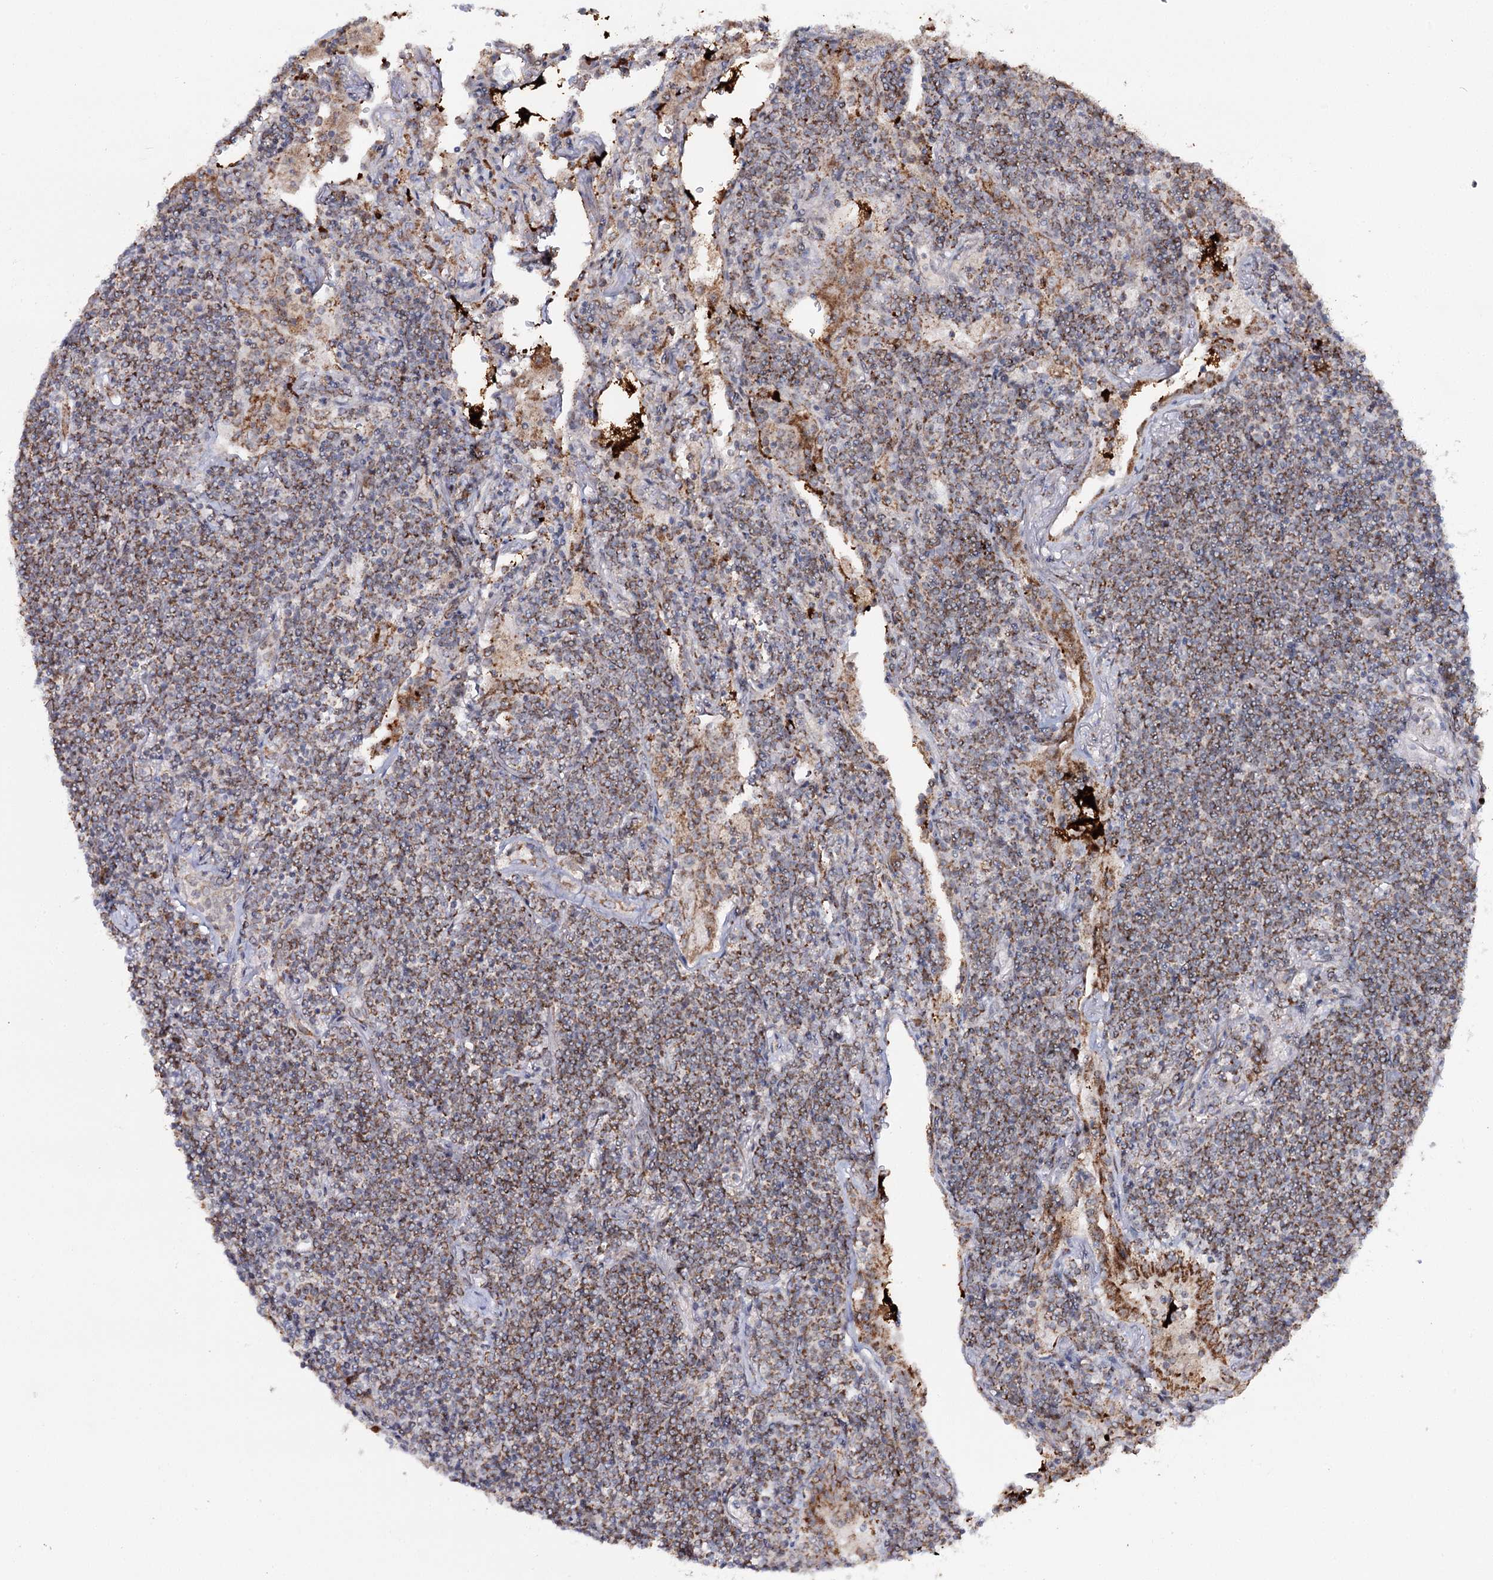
{"staining": {"intensity": "moderate", "quantity": ">75%", "location": "cytoplasmic/membranous"}, "tissue": "lymphoma", "cell_type": "Tumor cells", "image_type": "cancer", "snomed": [{"axis": "morphology", "description": "Malignant lymphoma, non-Hodgkin's type, Low grade"}, {"axis": "topography", "description": "Lung"}], "caption": "A micrograph of human low-grade malignant lymphoma, non-Hodgkin's type stained for a protein demonstrates moderate cytoplasmic/membranous brown staining in tumor cells.", "gene": "CBR4", "patient": {"sex": "female", "age": 71}}